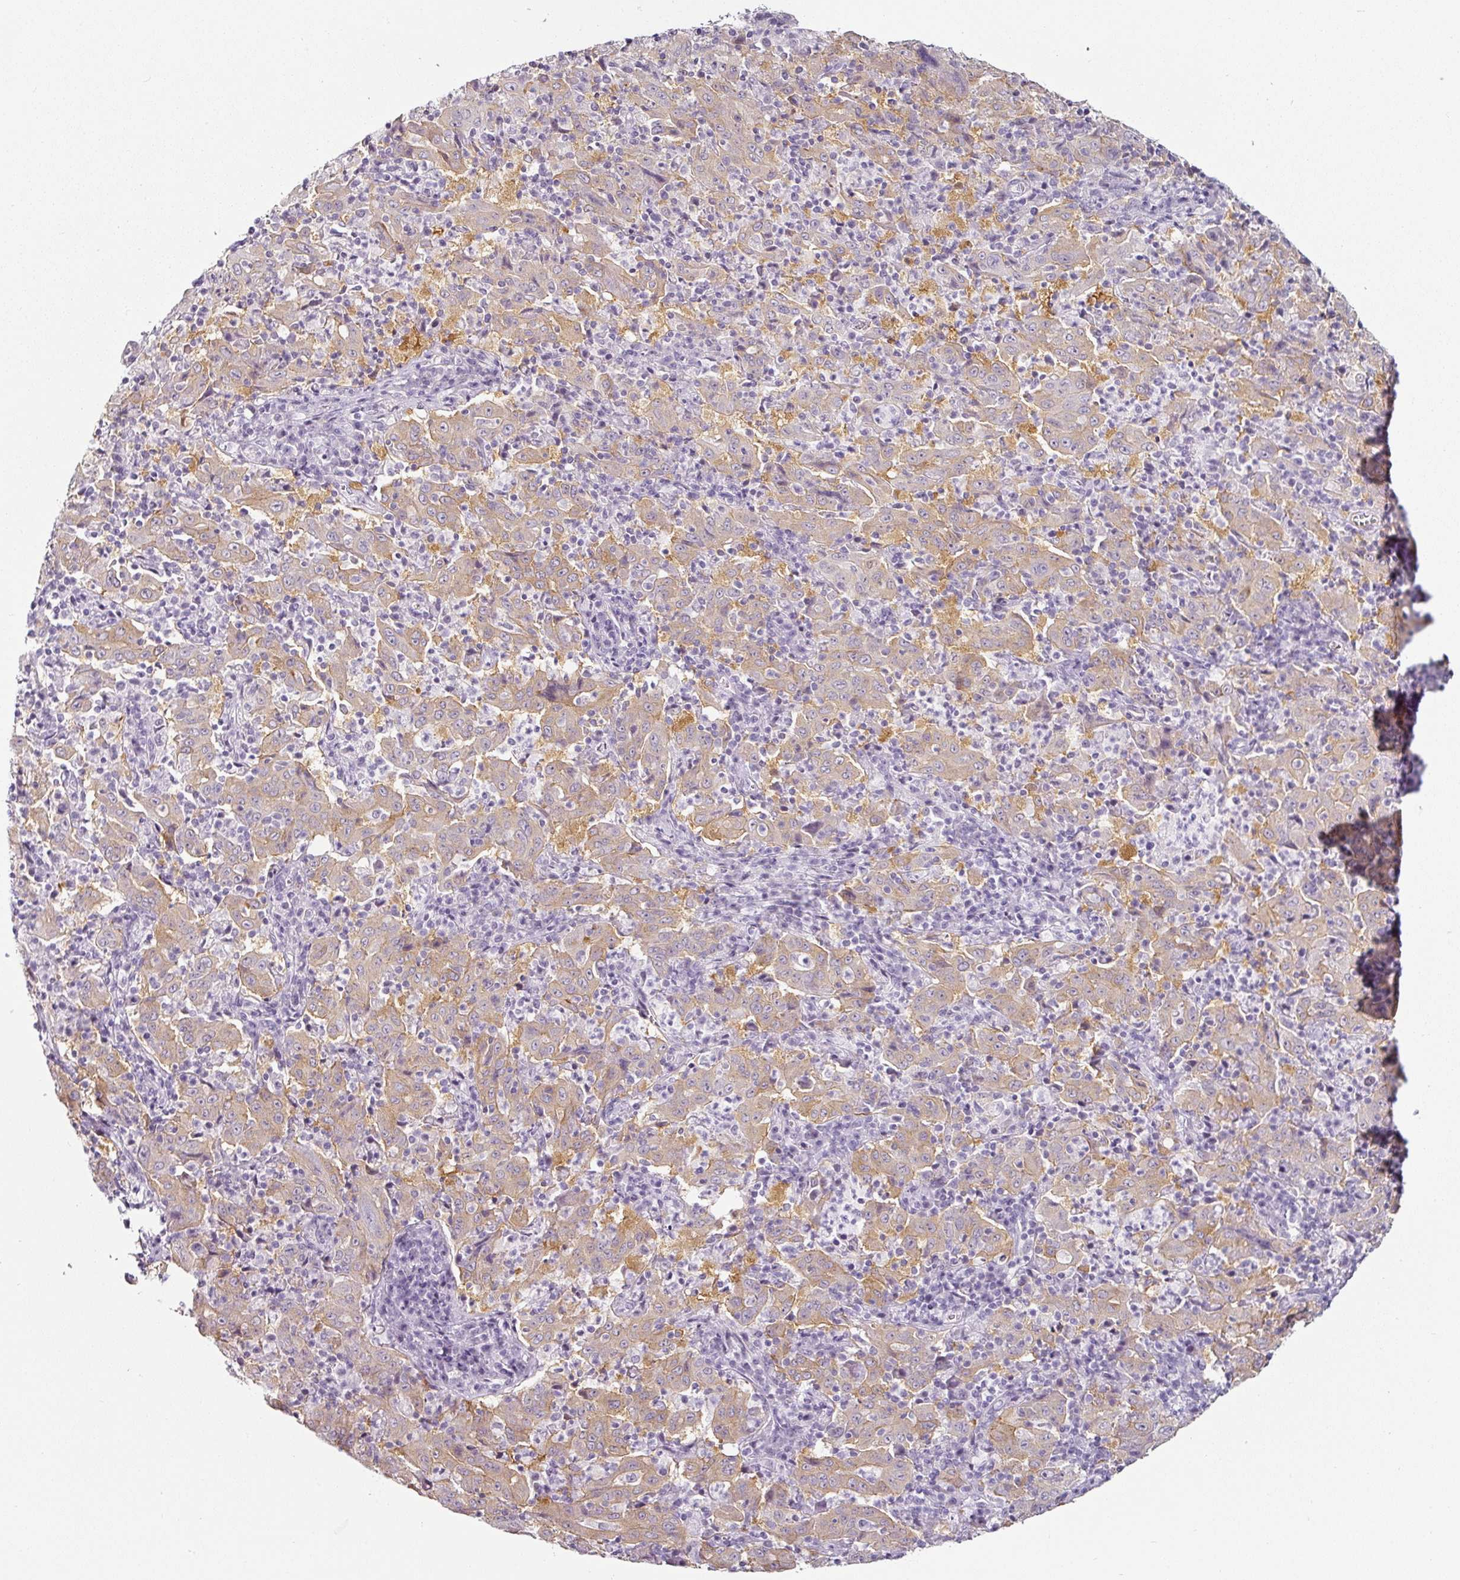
{"staining": {"intensity": "weak", "quantity": "25%-75%", "location": "cytoplasmic/membranous"}, "tissue": "pancreatic cancer", "cell_type": "Tumor cells", "image_type": "cancer", "snomed": [{"axis": "morphology", "description": "Adenocarcinoma, NOS"}, {"axis": "topography", "description": "Pancreas"}], "caption": "Tumor cells display low levels of weak cytoplasmic/membranous positivity in approximately 25%-75% of cells in pancreatic cancer (adenocarcinoma). The protein of interest is stained brown, and the nuclei are stained in blue (DAB IHC with brightfield microscopy, high magnification).", "gene": "CAP2", "patient": {"sex": "male", "age": 63}}